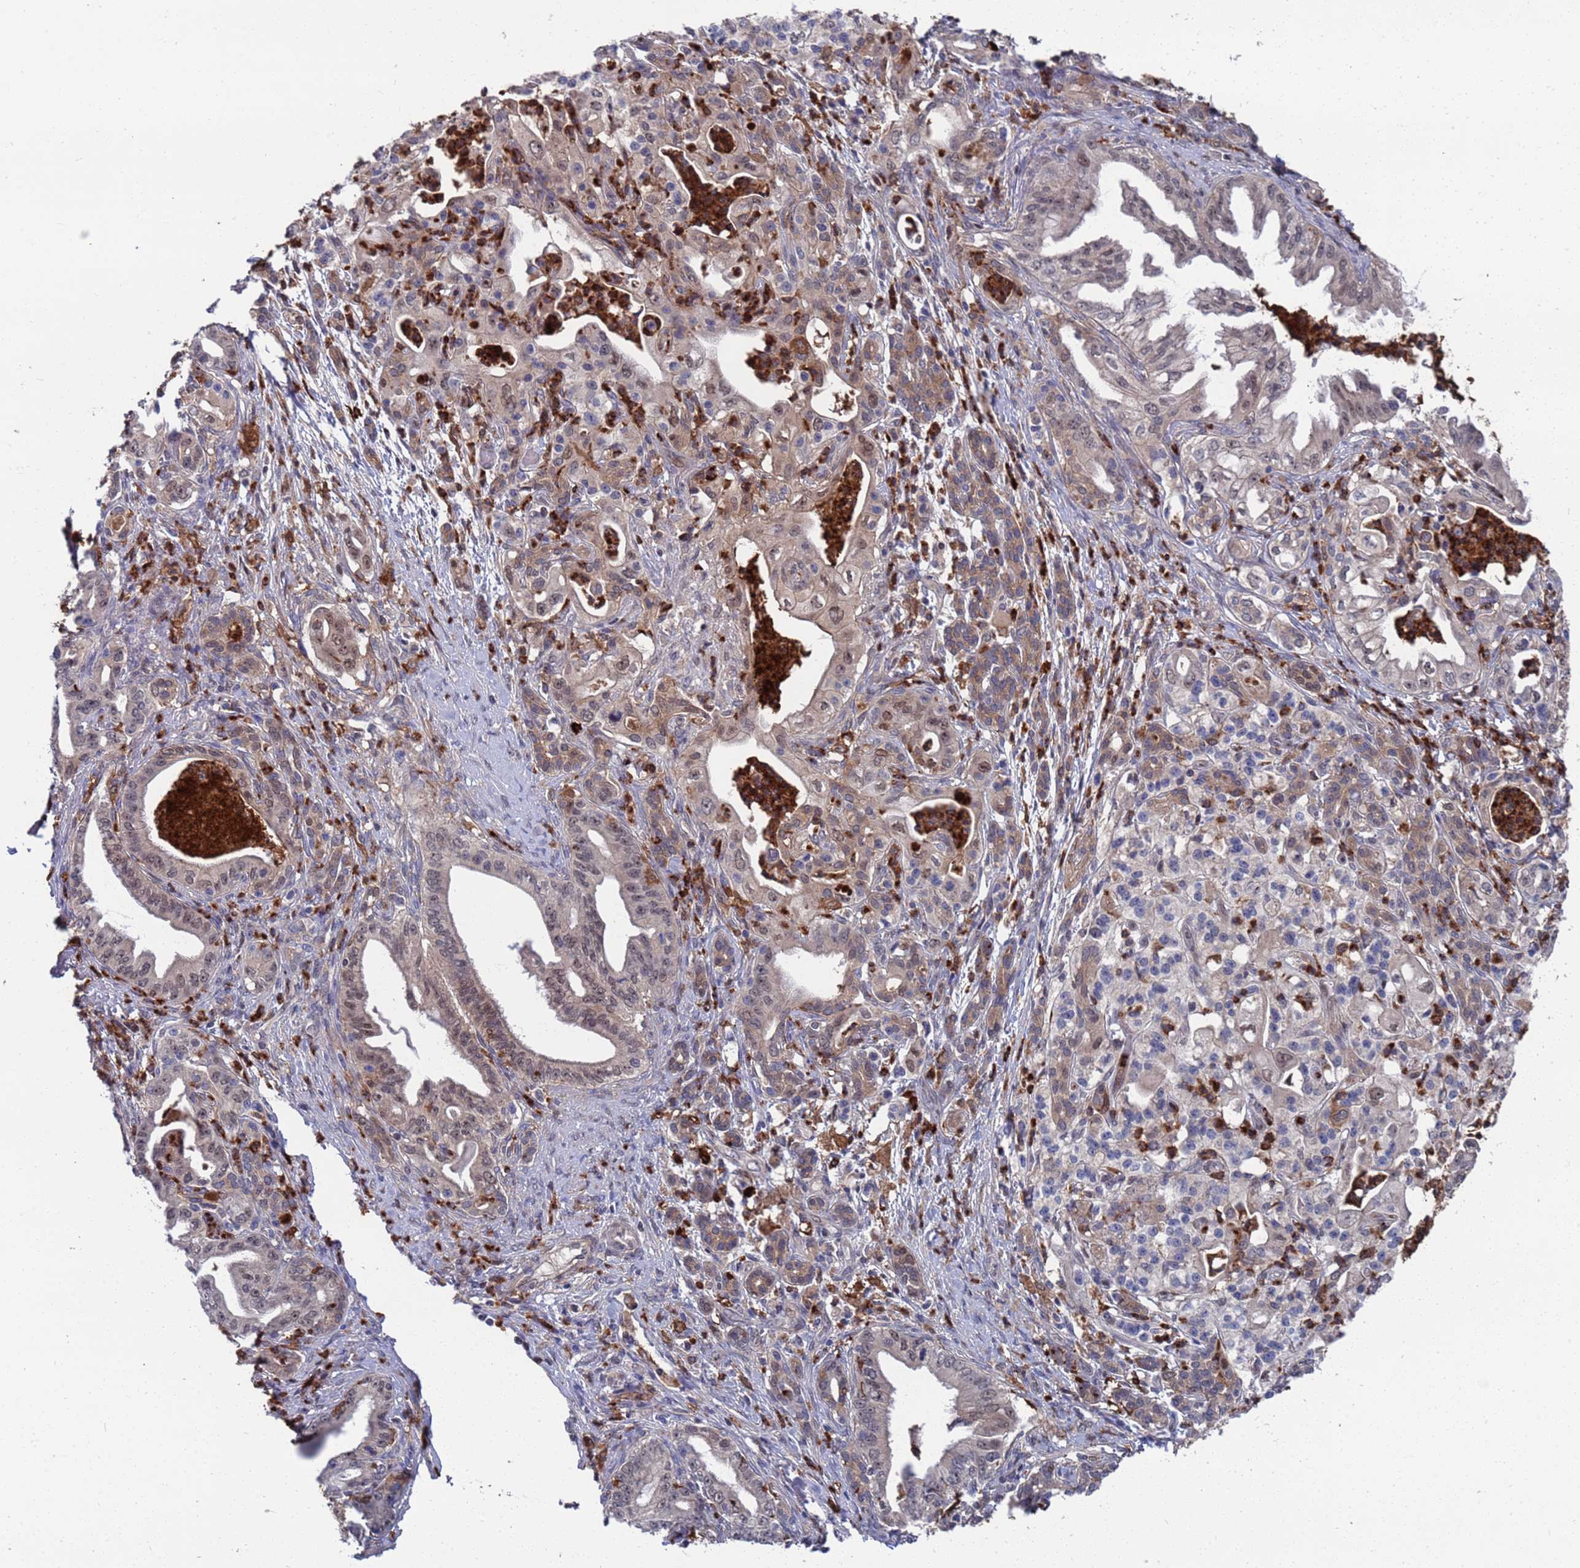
{"staining": {"intensity": "weak", "quantity": "25%-75%", "location": "cytoplasmic/membranous,nuclear"}, "tissue": "pancreatic cancer", "cell_type": "Tumor cells", "image_type": "cancer", "snomed": [{"axis": "morphology", "description": "Adenocarcinoma, NOS"}, {"axis": "topography", "description": "Pancreas"}], "caption": "Immunohistochemical staining of adenocarcinoma (pancreatic) demonstrates weak cytoplasmic/membranous and nuclear protein positivity in approximately 25%-75% of tumor cells. (DAB IHC, brown staining for protein, blue staining for nuclei).", "gene": "TMBIM6", "patient": {"sex": "male", "age": 58}}